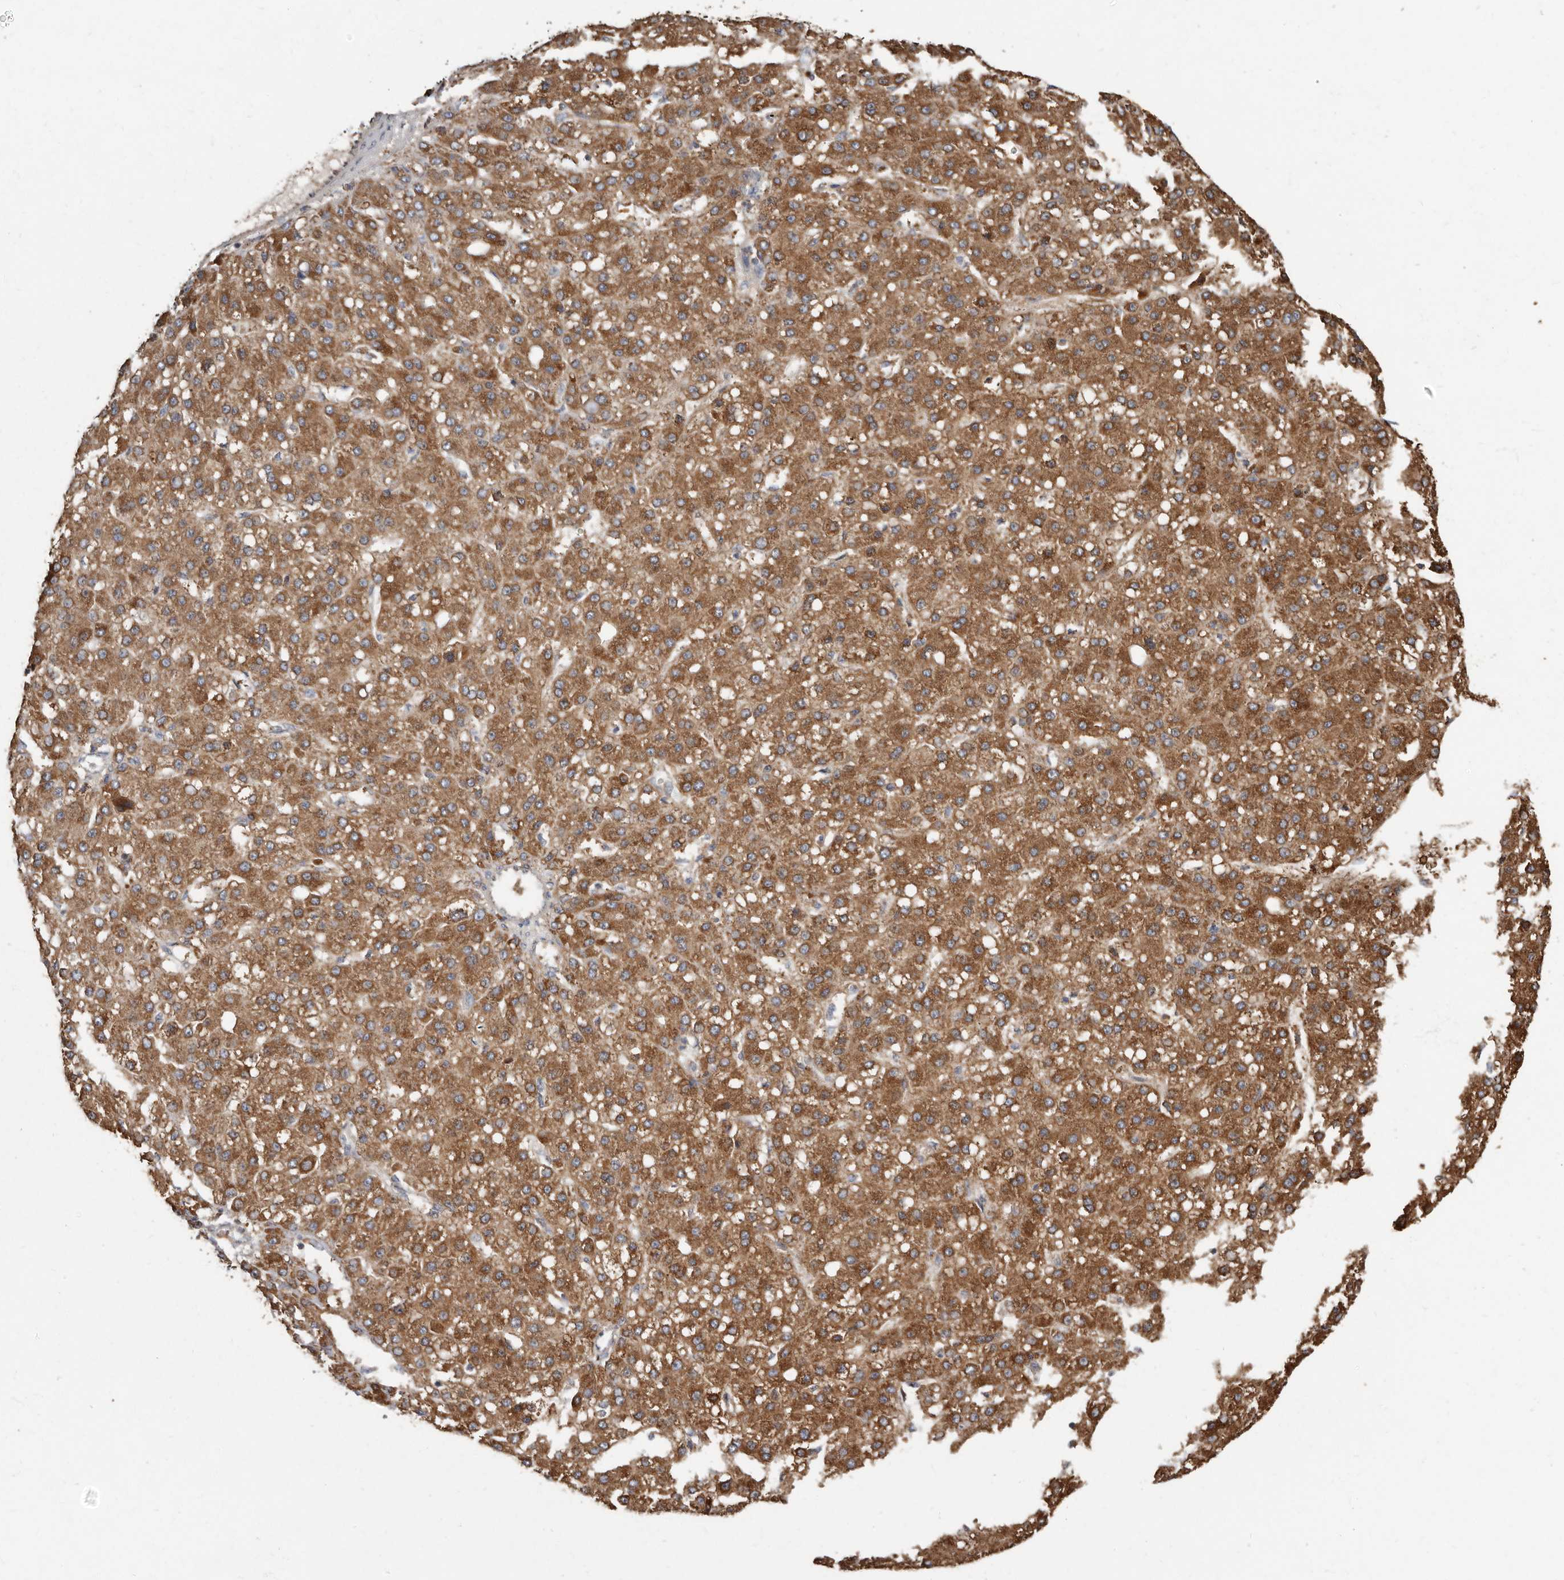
{"staining": {"intensity": "strong", "quantity": ">75%", "location": "cytoplasmic/membranous"}, "tissue": "liver cancer", "cell_type": "Tumor cells", "image_type": "cancer", "snomed": [{"axis": "morphology", "description": "Carcinoma, Hepatocellular, NOS"}, {"axis": "topography", "description": "Liver"}], "caption": "Protein expression analysis of liver cancer (hepatocellular carcinoma) exhibits strong cytoplasmic/membranous staining in about >75% of tumor cells.", "gene": "KIF26B", "patient": {"sex": "male", "age": 67}}